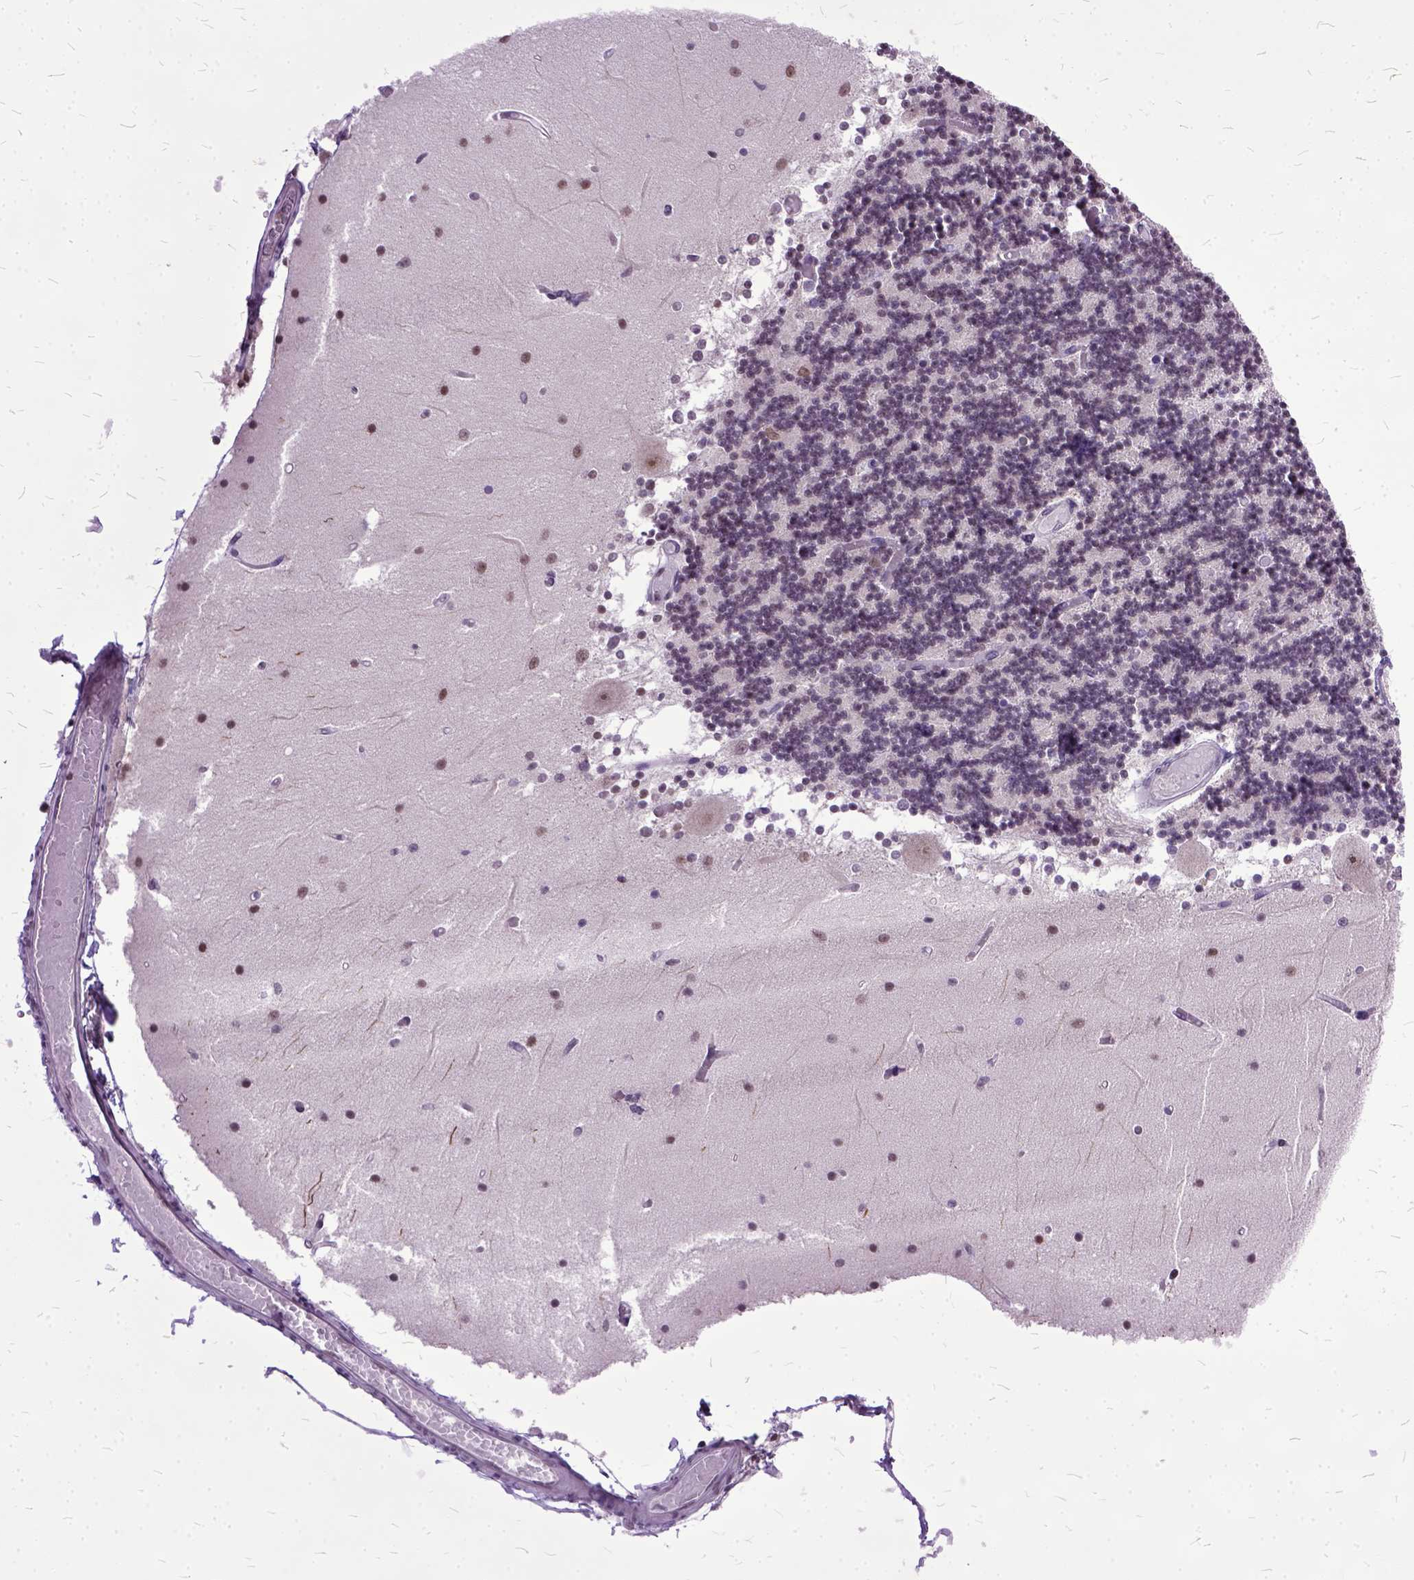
{"staining": {"intensity": "moderate", "quantity": "<25%", "location": "nuclear"}, "tissue": "cerebellum", "cell_type": "Cells in granular layer", "image_type": "normal", "snomed": [{"axis": "morphology", "description": "Normal tissue, NOS"}, {"axis": "topography", "description": "Cerebellum"}], "caption": "The image displays a brown stain indicating the presence of a protein in the nuclear of cells in granular layer in cerebellum. Nuclei are stained in blue.", "gene": "ORC5", "patient": {"sex": "female", "age": 28}}